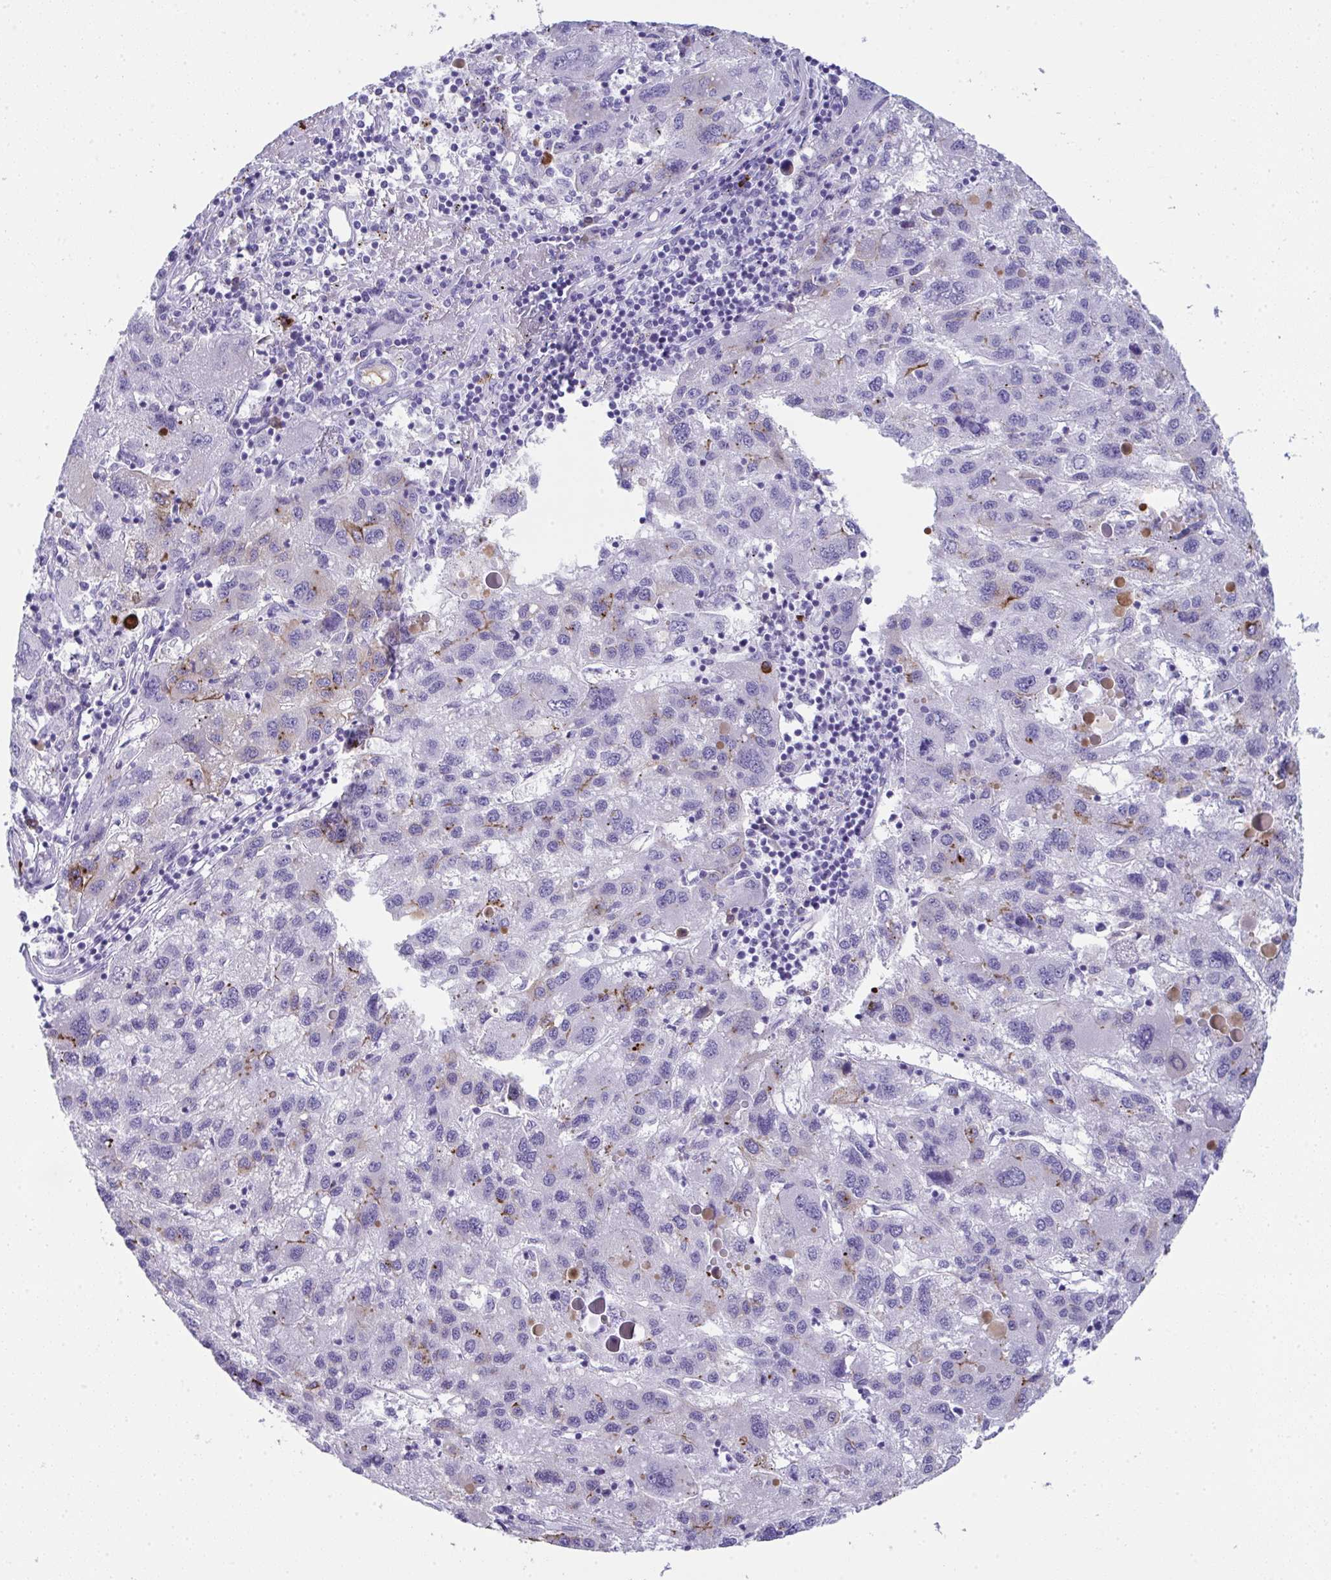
{"staining": {"intensity": "negative", "quantity": "none", "location": "none"}, "tissue": "liver cancer", "cell_type": "Tumor cells", "image_type": "cancer", "snomed": [{"axis": "morphology", "description": "Carcinoma, Hepatocellular, NOS"}, {"axis": "topography", "description": "Liver"}], "caption": "The micrograph shows no significant staining in tumor cells of liver hepatocellular carcinoma.", "gene": "JCHAIN", "patient": {"sex": "female", "age": 77}}